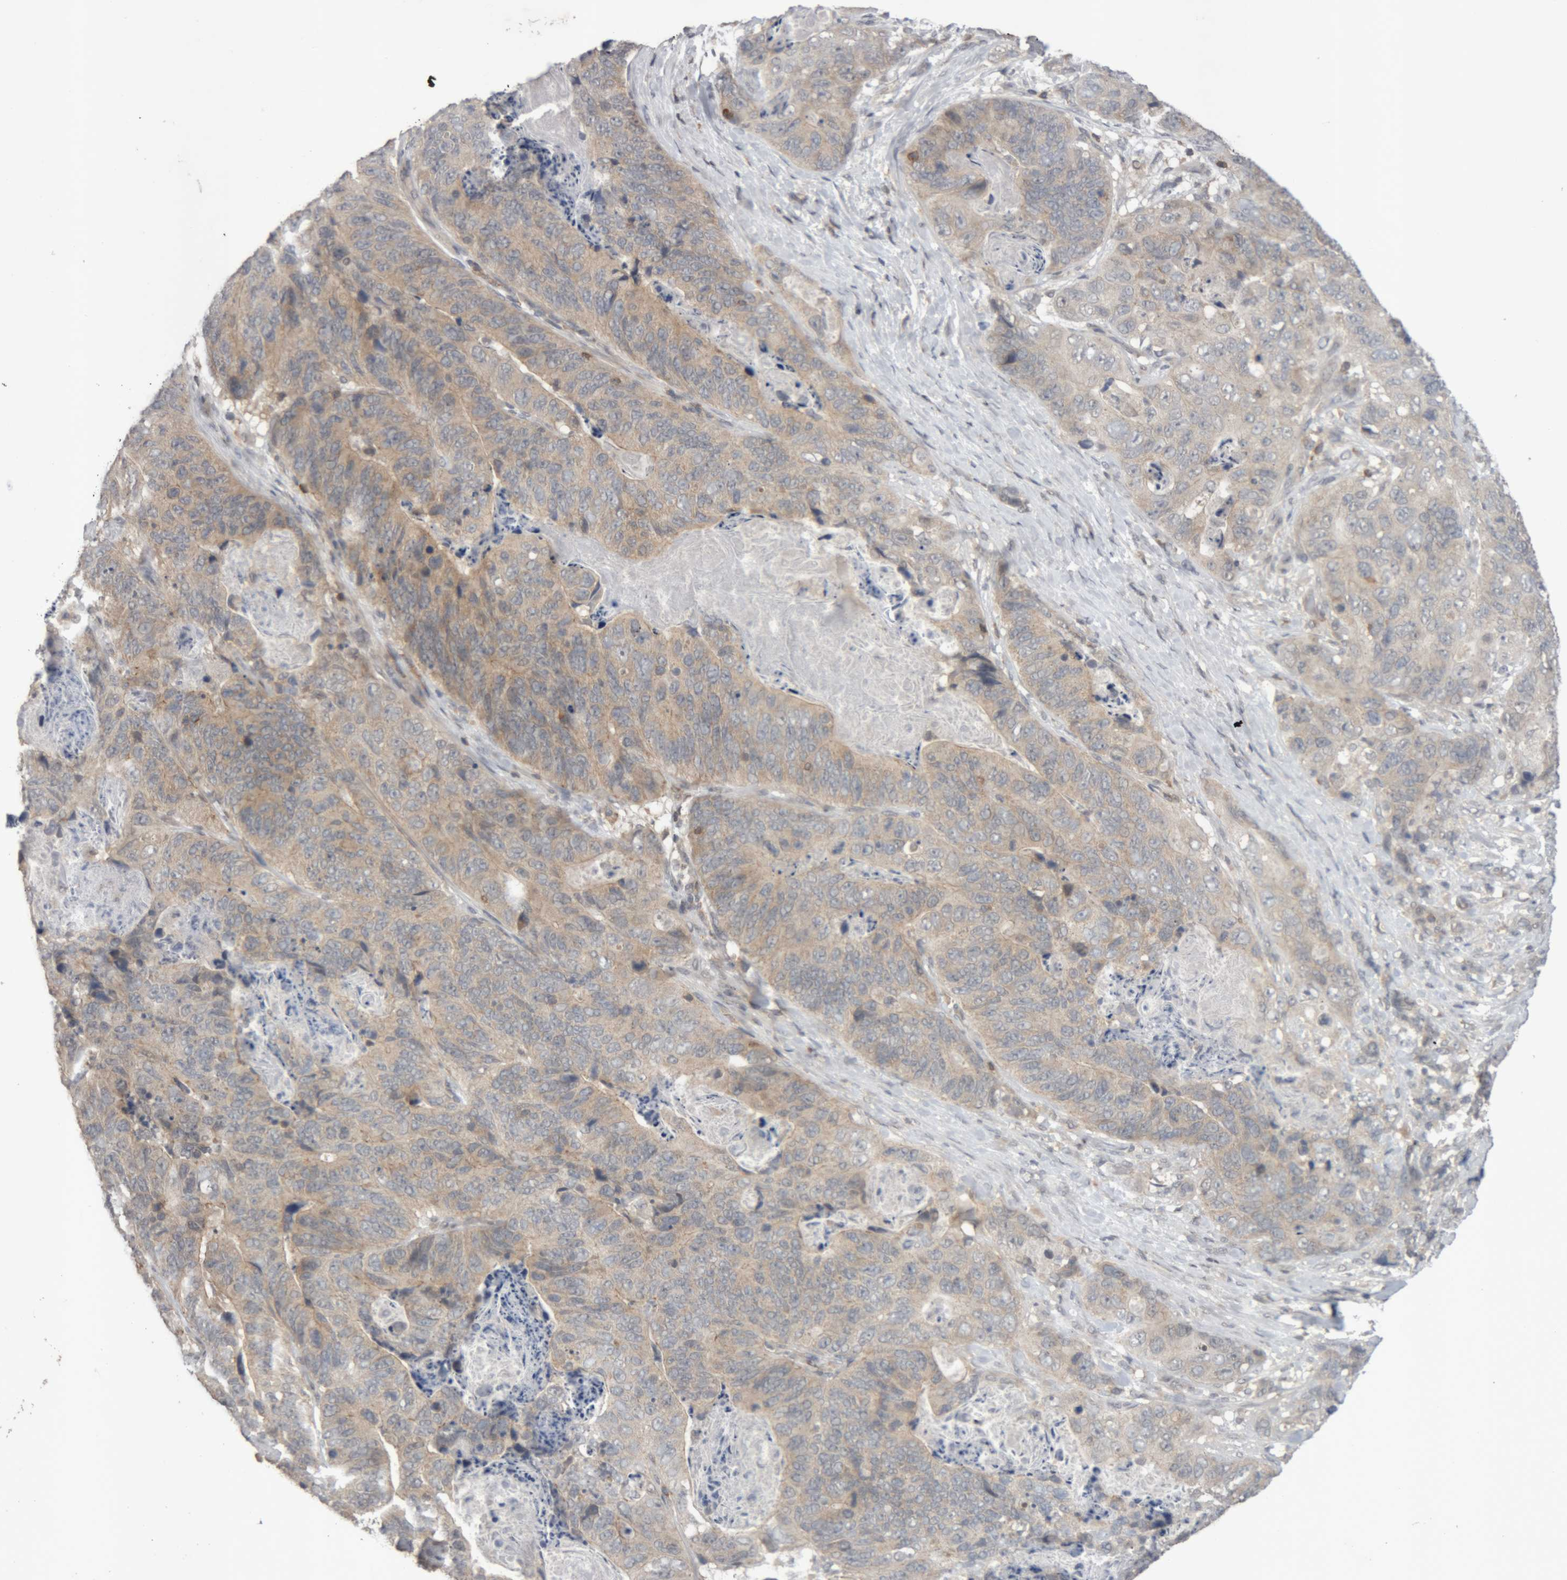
{"staining": {"intensity": "weak", "quantity": "25%-75%", "location": "cytoplasmic/membranous"}, "tissue": "stomach cancer", "cell_type": "Tumor cells", "image_type": "cancer", "snomed": [{"axis": "morphology", "description": "Normal tissue, NOS"}, {"axis": "morphology", "description": "Adenocarcinoma, NOS"}, {"axis": "topography", "description": "Stomach"}], "caption": "Tumor cells demonstrate low levels of weak cytoplasmic/membranous staining in about 25%-75% of cells in stomach adenocarcinoma. (IHC, brightfield microscopy, high magnification).", "gene": "NFATC2", "patient": {"sex": "female", "age": 89}}